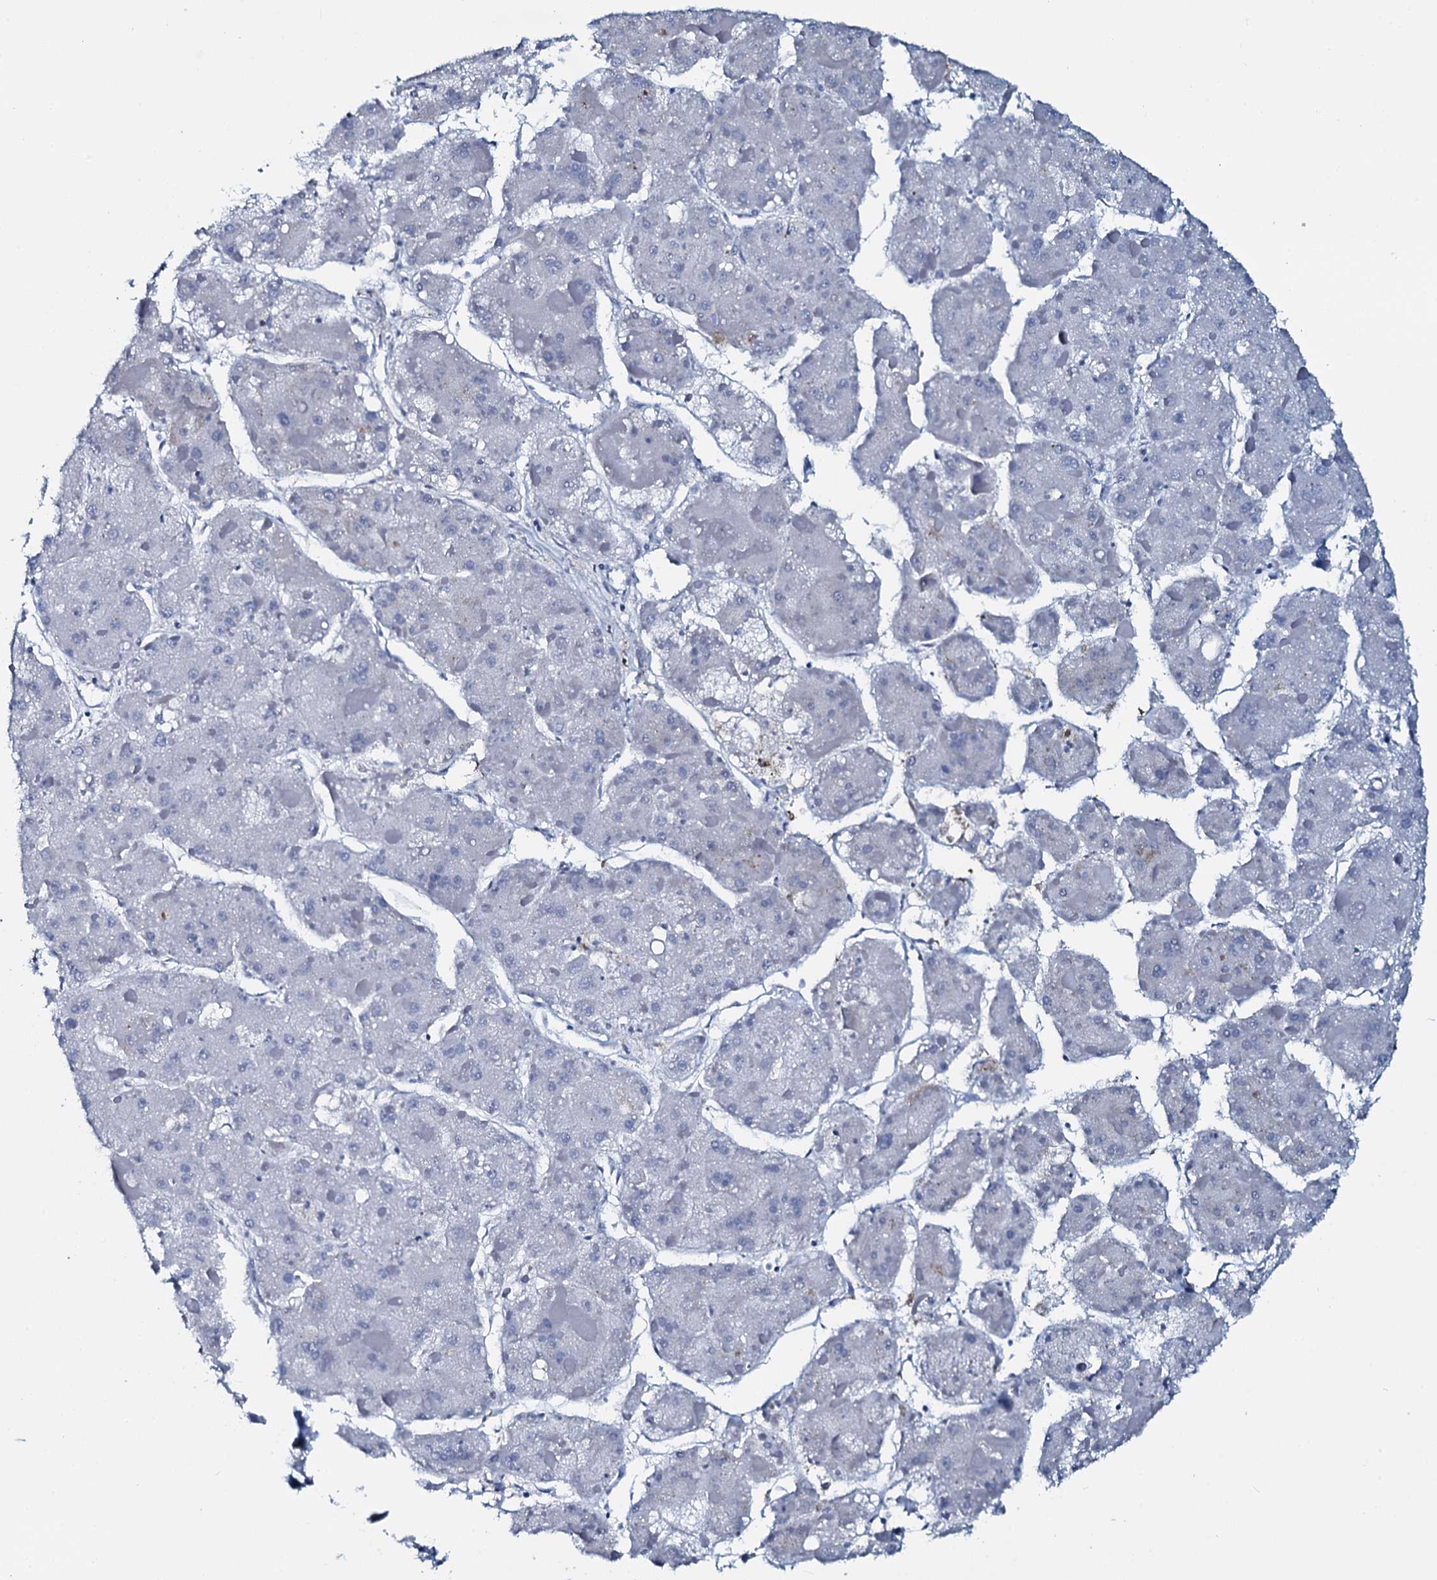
{"staining": {"intensity": "negative", "quantity": "none", "location": "none"}, "tissue": "liver cancer", "cell_type": "Tumor cells", "image_type": "cancer", "snomed": [{"axis": "morphology", "description": "Carcinoma, Hepatocellular, NOS"}, {"axis": "topography", "description": "Liver"}], "caption": "High magnification brightfield microscopy of liver cancer stained with DAB (3,3'-diaminobenzidine) (brown) and counterstained with hematoxylin (blue): tumor cells show no significant expression. (DAB (3,3'-diaminobenzidine) immunohistochemistry, high magnification).", "gene": "SLC4A7", "patient": {"sex": "female", "age": 73}}